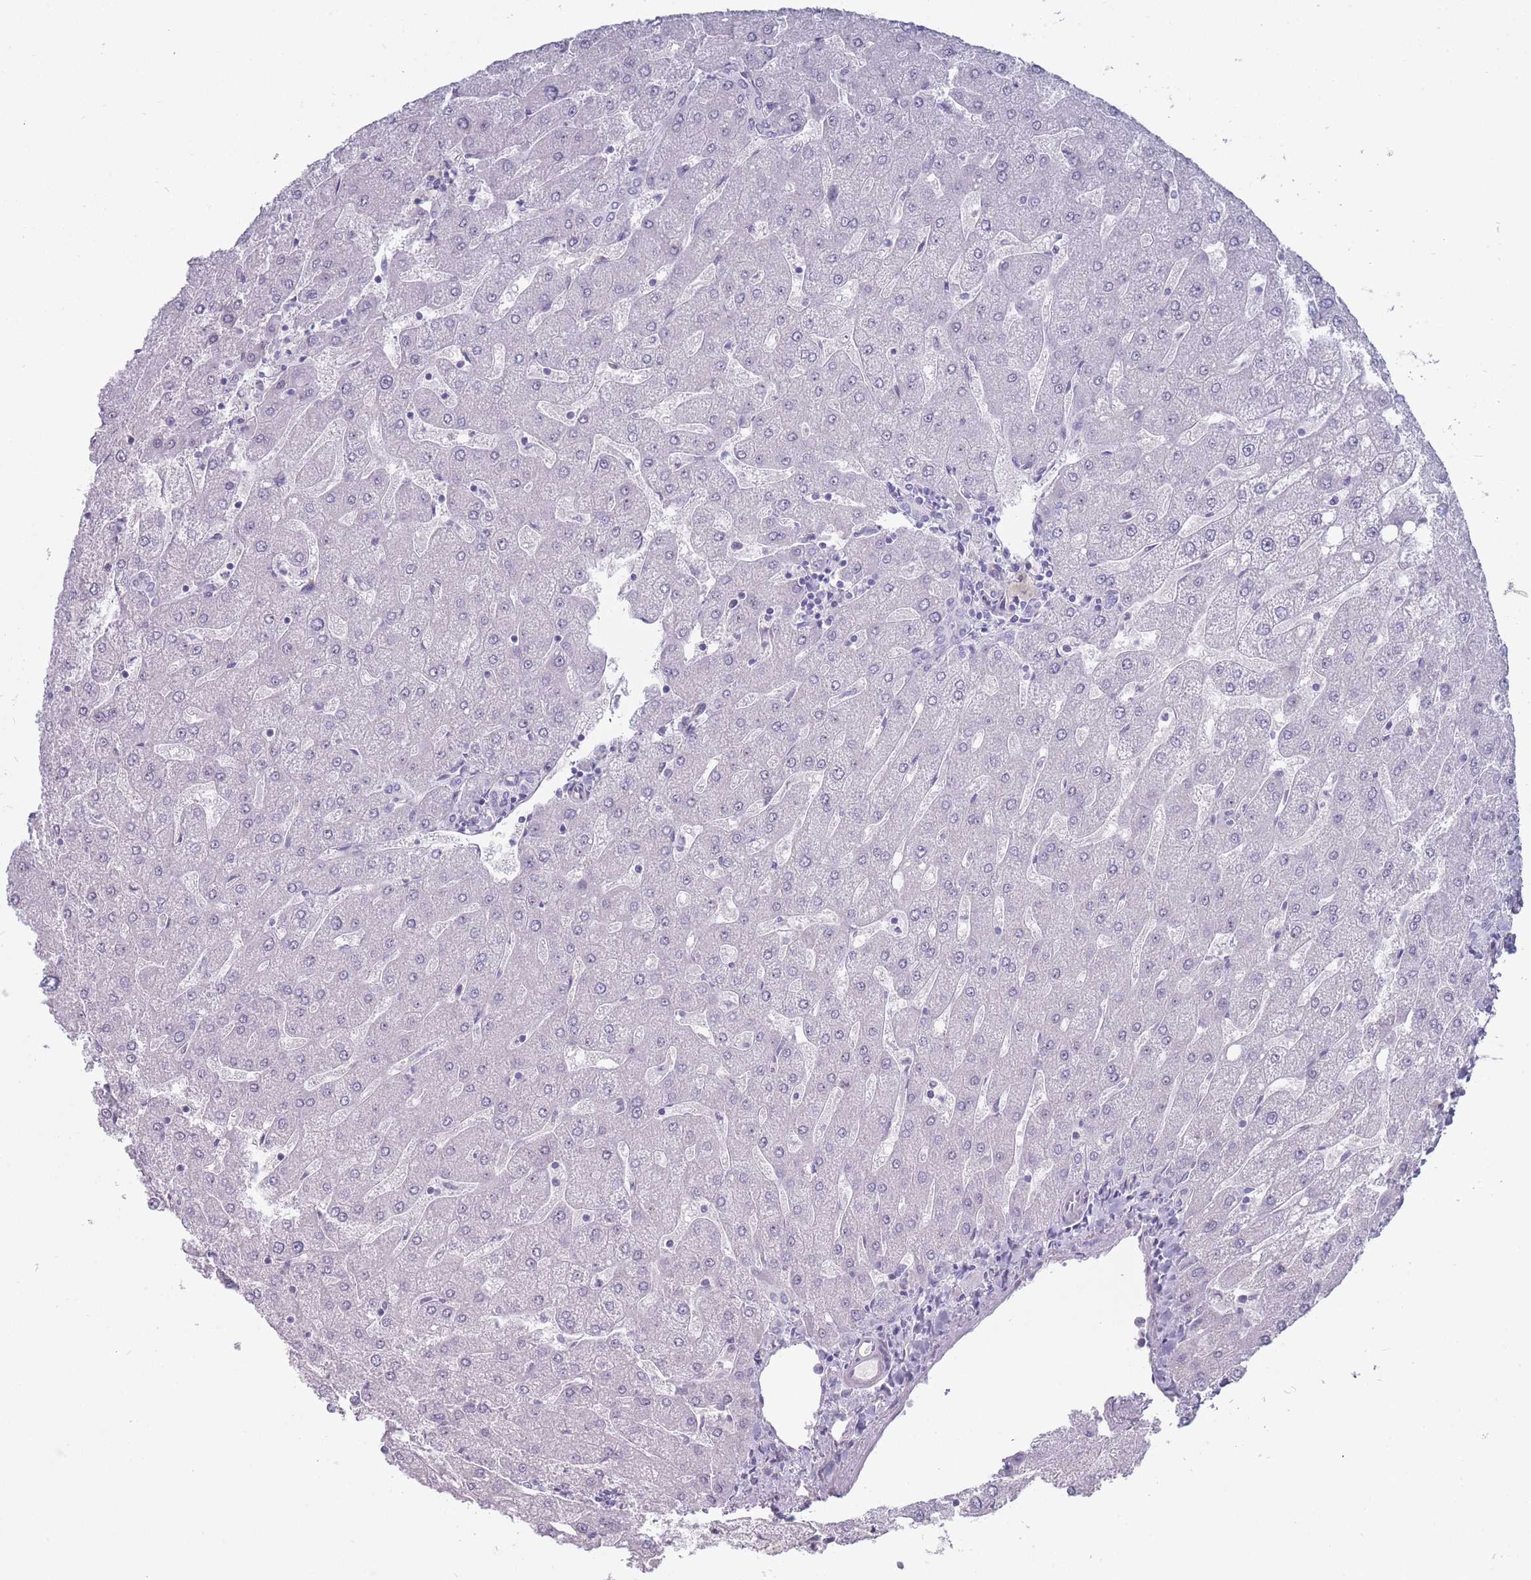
{"staining": {"intensity": "negative", "quantity": "none", "location": "none"}, "tissue": "liver", "cell_type": "Cholangiocytes", "image_type": "normal", "snomed": [{"axis": "morphology", "description": "Normal tissue, NOS"}, {"axis": "topography", "description": "Liver"}], "caption": "Photomicrograph shows no protein staining in cholangiocytes of benign liver. The staining is performed using DAB brown chromogen with nuclei counter-stained in using hematoxylin.", "gene": "ROS1", "patient": {"sex": "male", "age": 67}}